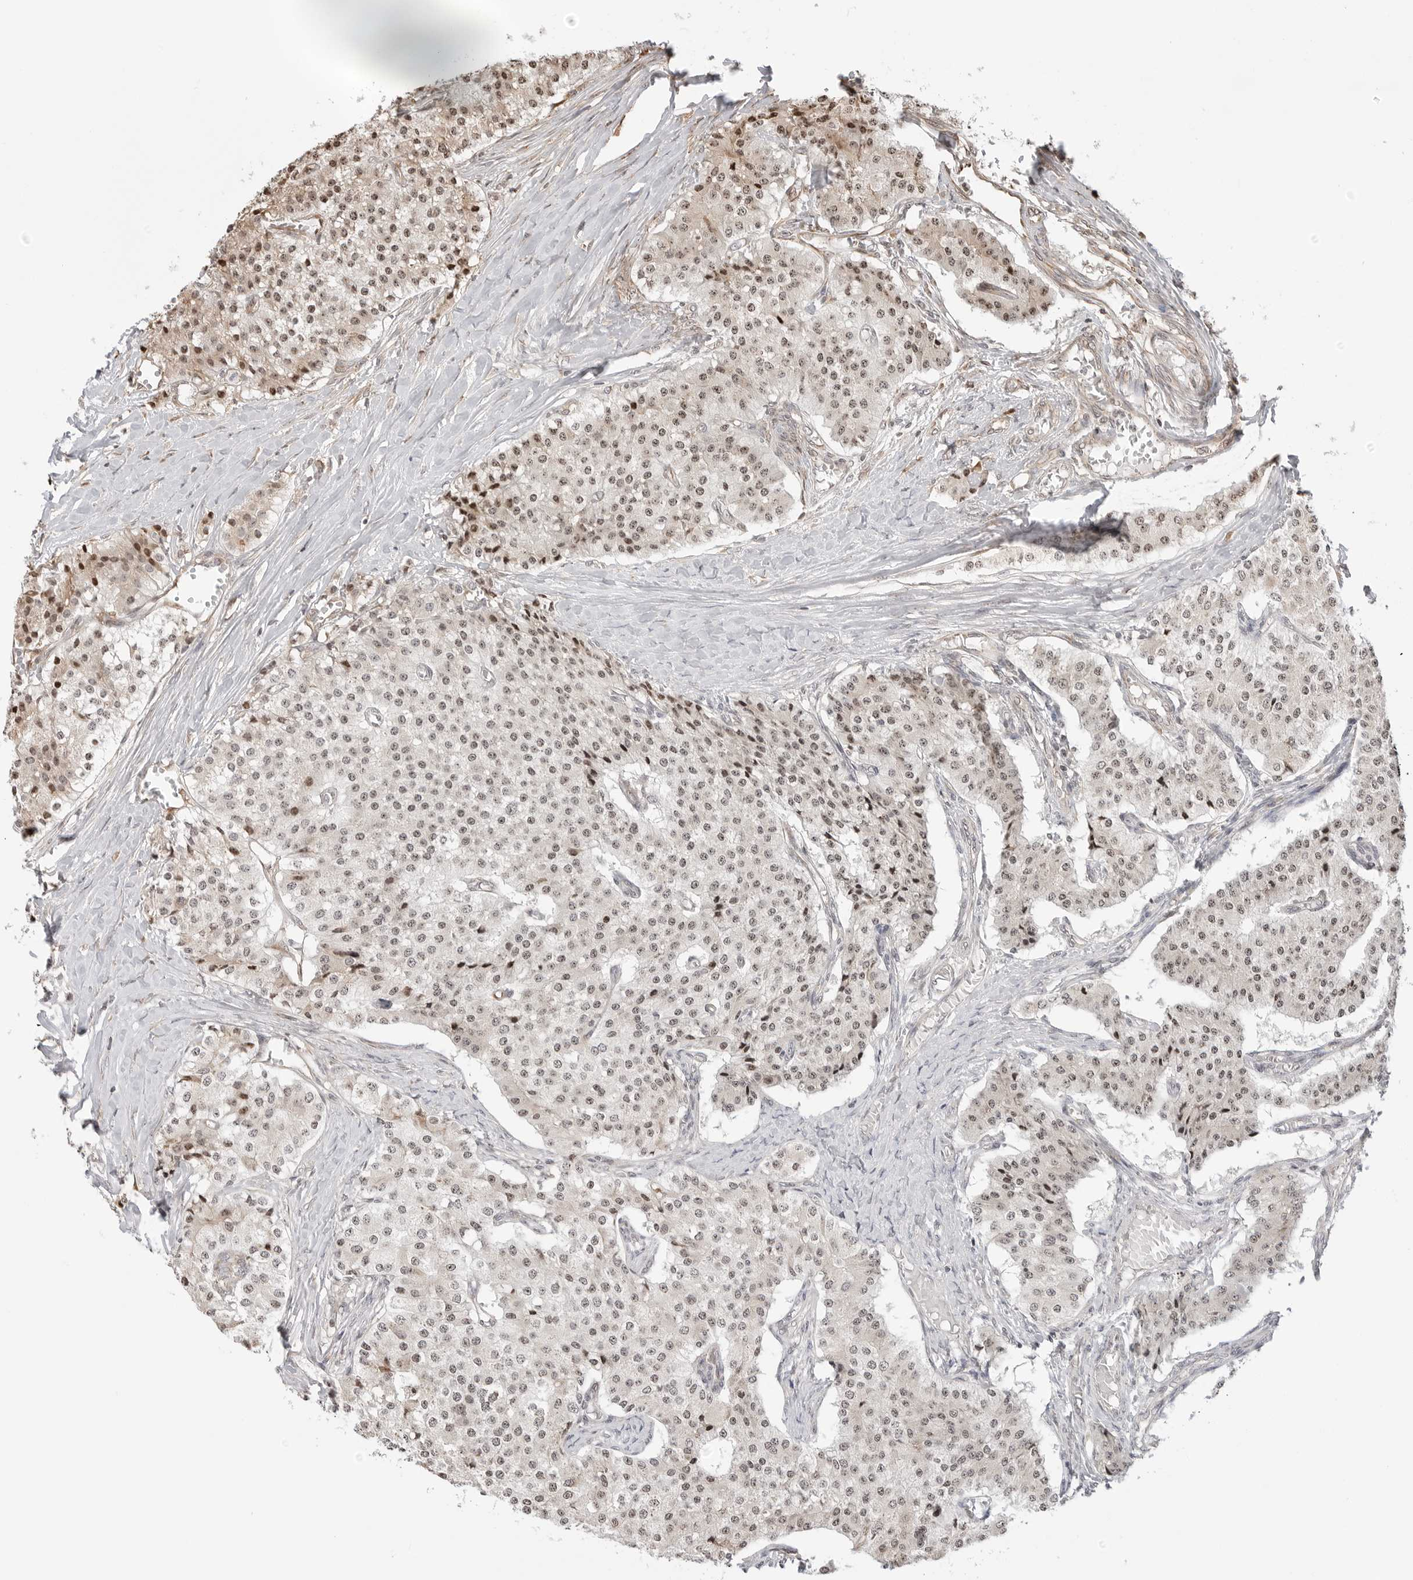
{"staining": {"intensity": "moderate", "quantity": "<25%", "location": "nuclear"}, "tissue": "carcinoid", "cell_type": "Tumor cells", "image_type": "cancer", "snomed": [{"axis": "morphology", "description": "Carcinoid, malignant, NOS"}, {"axis": "topography", "description": "Colon"}], "caption": "A micrograph of human carcinoid stained for a protein exhibits moderate nuclear brown staining in tumor cells. (Brightfield microscopy of DAB IHC at high magnification).", "gene": "FKBP14", "patient": {"sex": "female", "age": 52}}